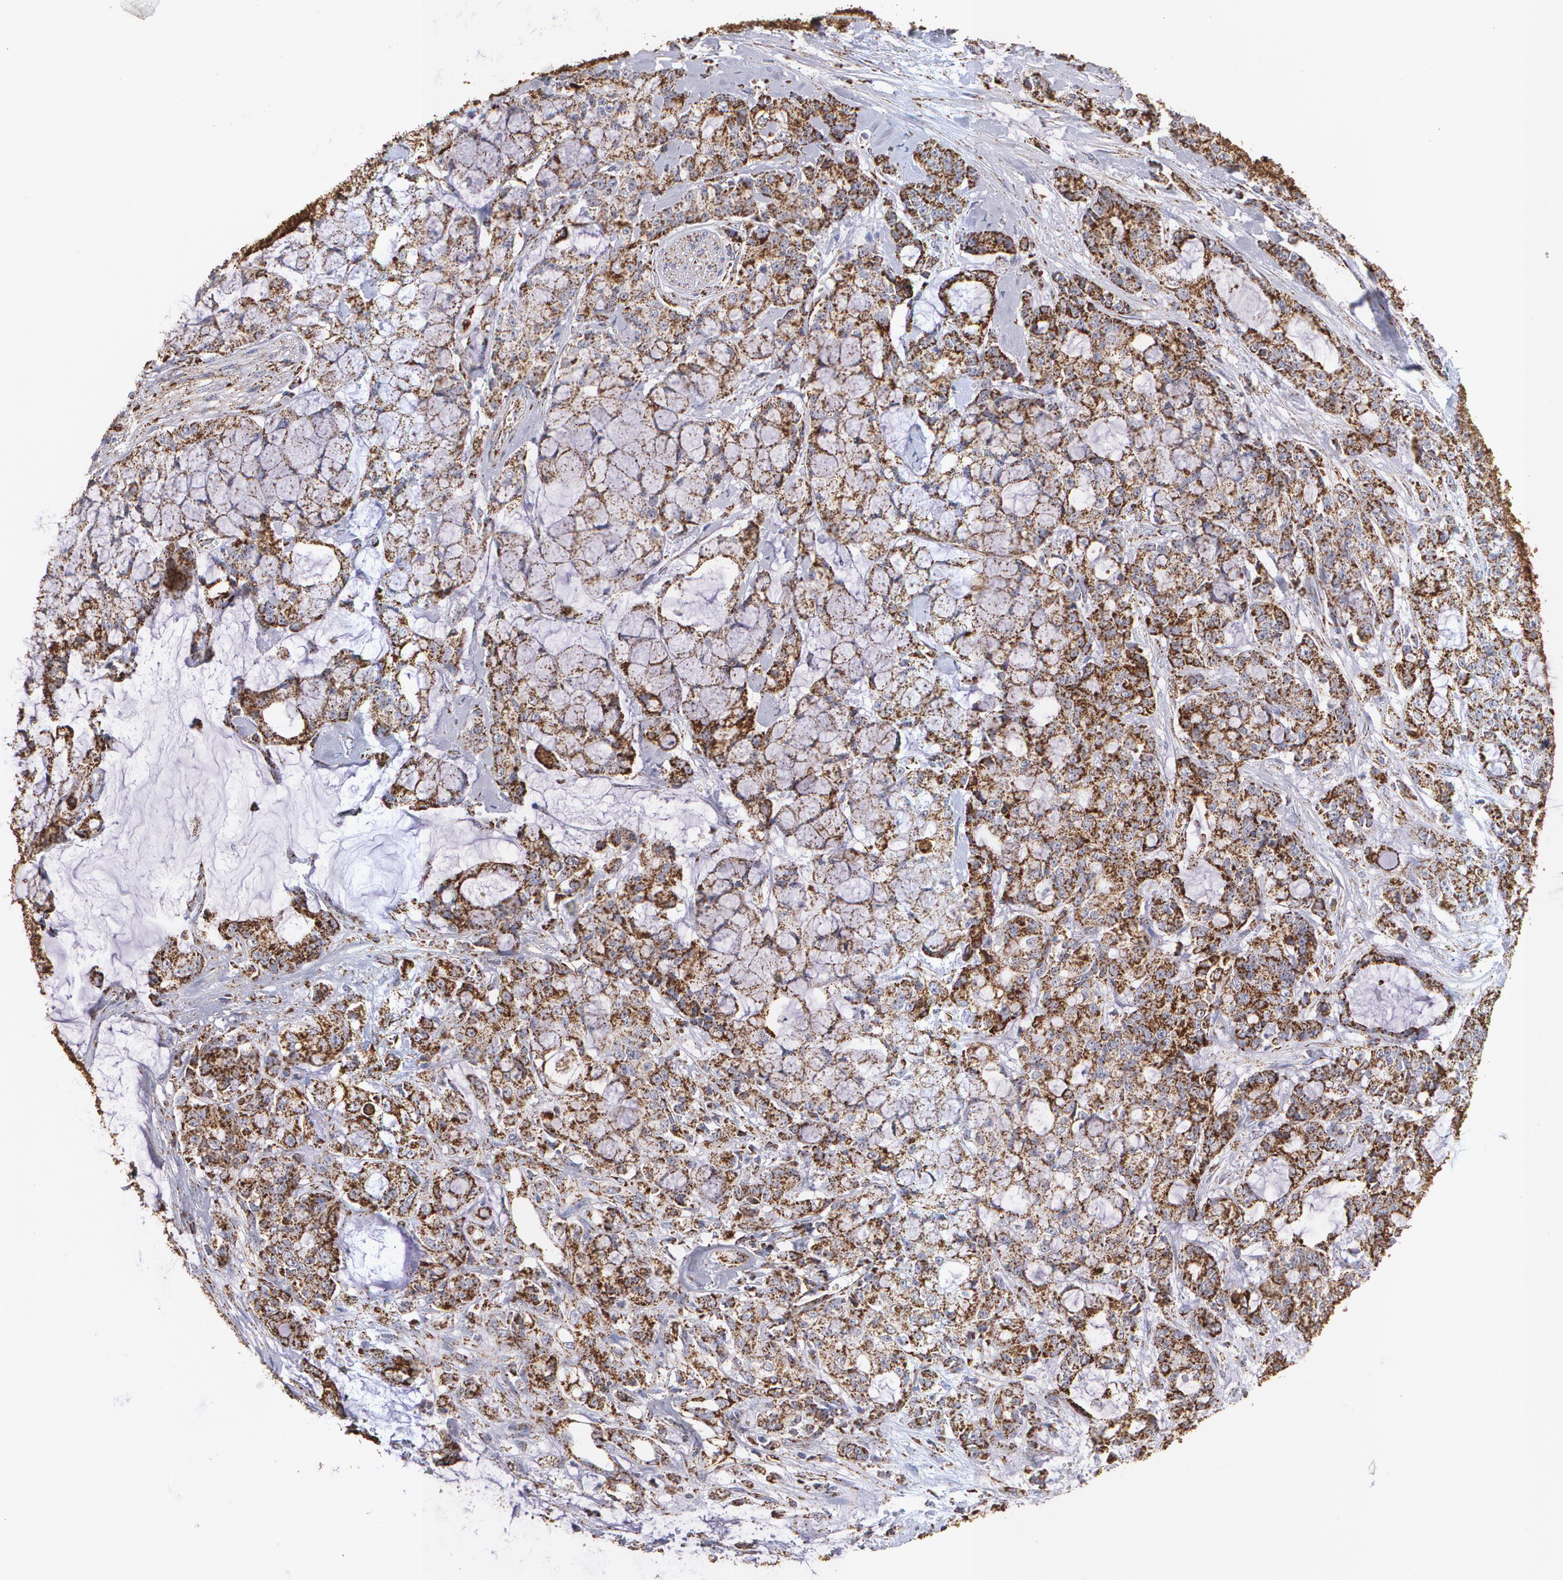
{"staining": {"intensity": "moderate", "quantity": ">75%", "location": "cytoplasmic/membranous"}, "tissue": "pancreatic cancer", "cell_type": "Tumor cells", "image_type": "cancer", "snomed": [{"axis": "morphology", "description": "Adenocarcinoma, NOS"}, {"axis": "topography", "description": "Pancreas"}], "caption": "Tumor cells display medium levels of moderate cytoplasmic/membranous expression in about >75% of cells in human adenocarcinoma (pancreatic).", "gene": "HSPD1", "patient": {"sex": "female", "age": 73}}